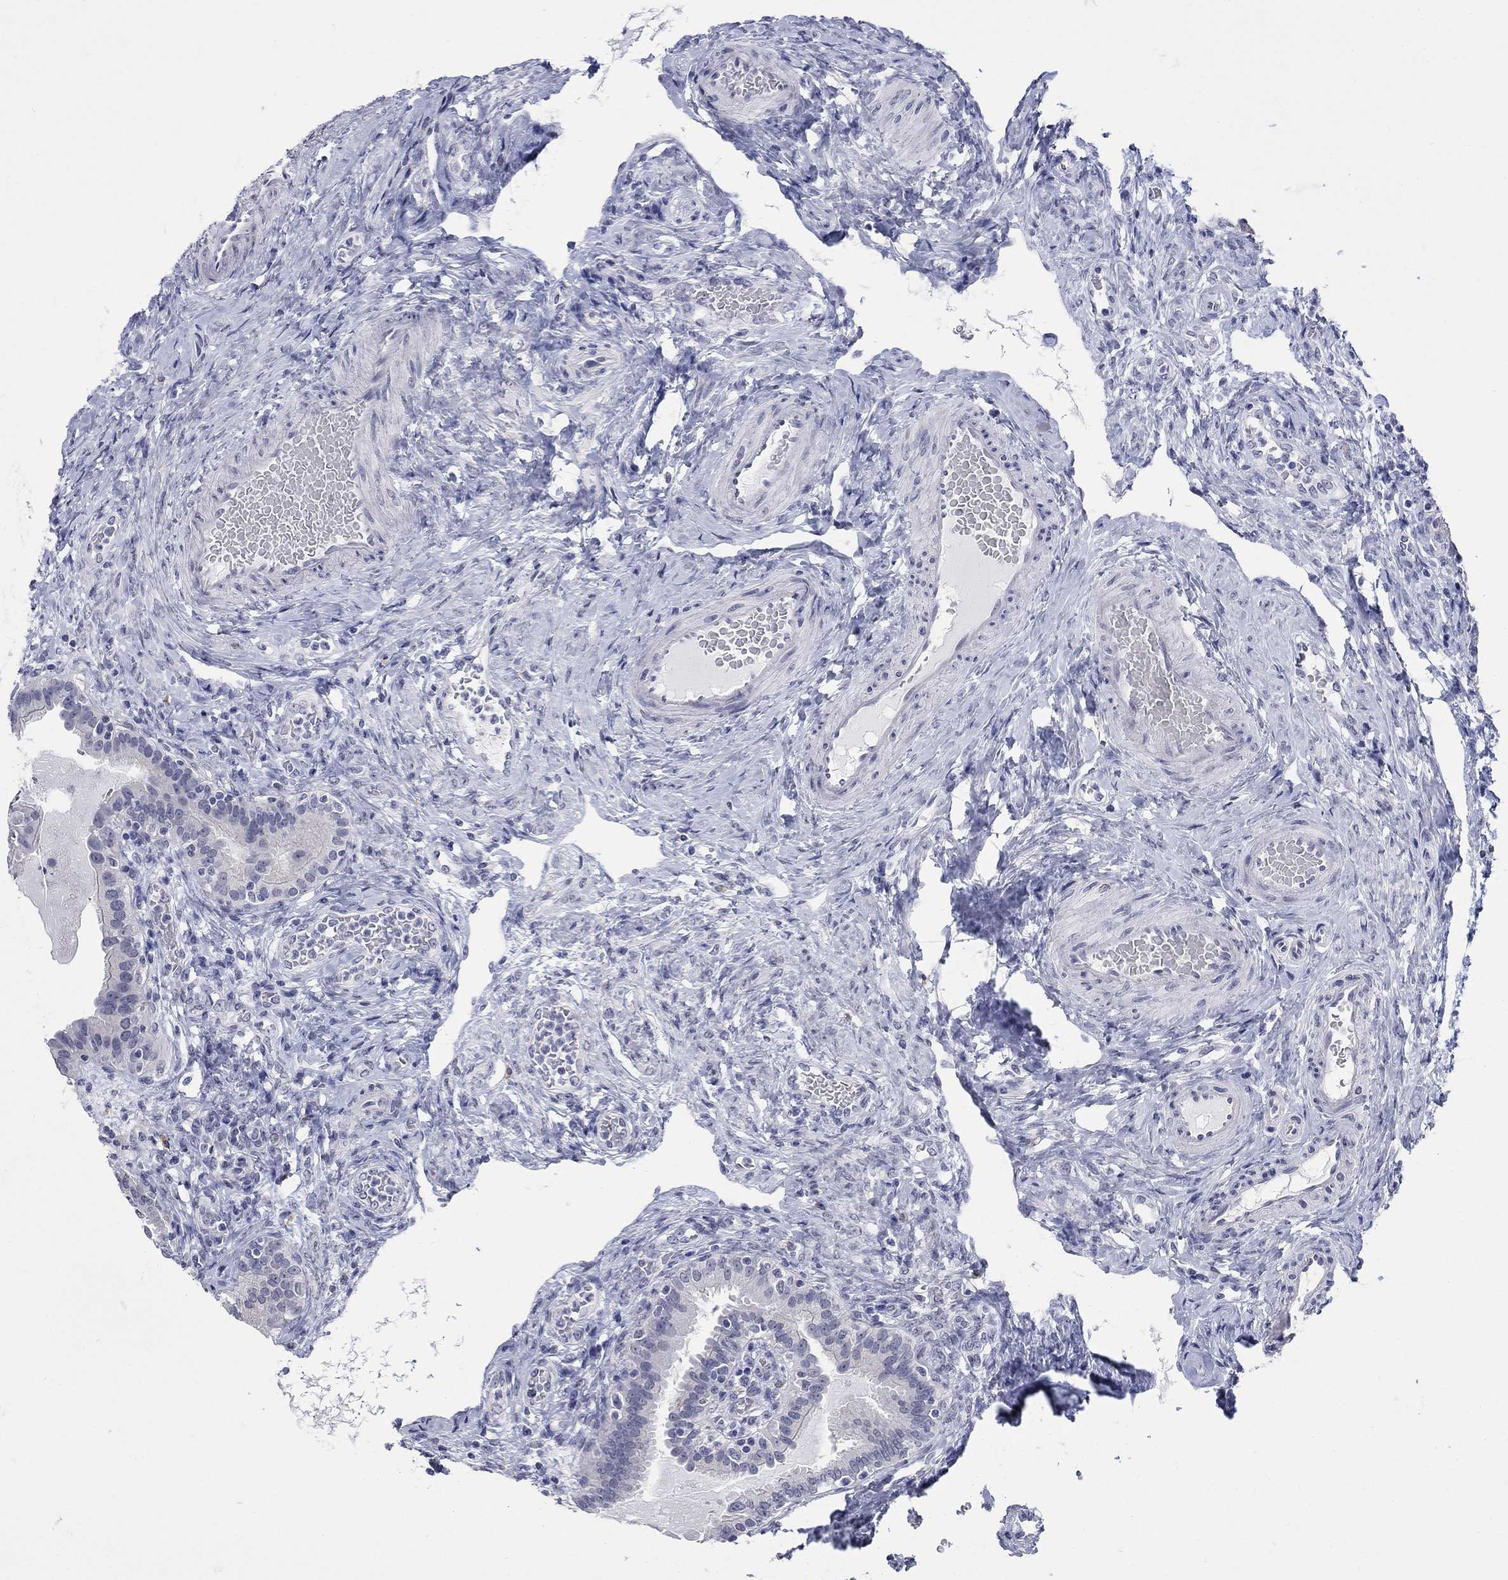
{"staining": {"intensity": "negative", "quantity": "none", "location": "none"}, "tissue": "fallopian tube", "cell_type": "Glandular cells", "image_type": "normal", "snomed": [{"axis": "morphology", "description": "Normal tissue, NOS"}, {"axis": "topography", "description": "Fallopian tube"}, {"axis": "topography", "description": "Ovary"}], "caption": "Glandular cells are negative for brown protein staining in normal fallopian tube. (Brightfield microscopy of DAB (3,3'-diaminobenzidine) immunohistochemistry at high magnification).", "gene": "ECEL1", "patient": {"sex": "female", "age": 41}}